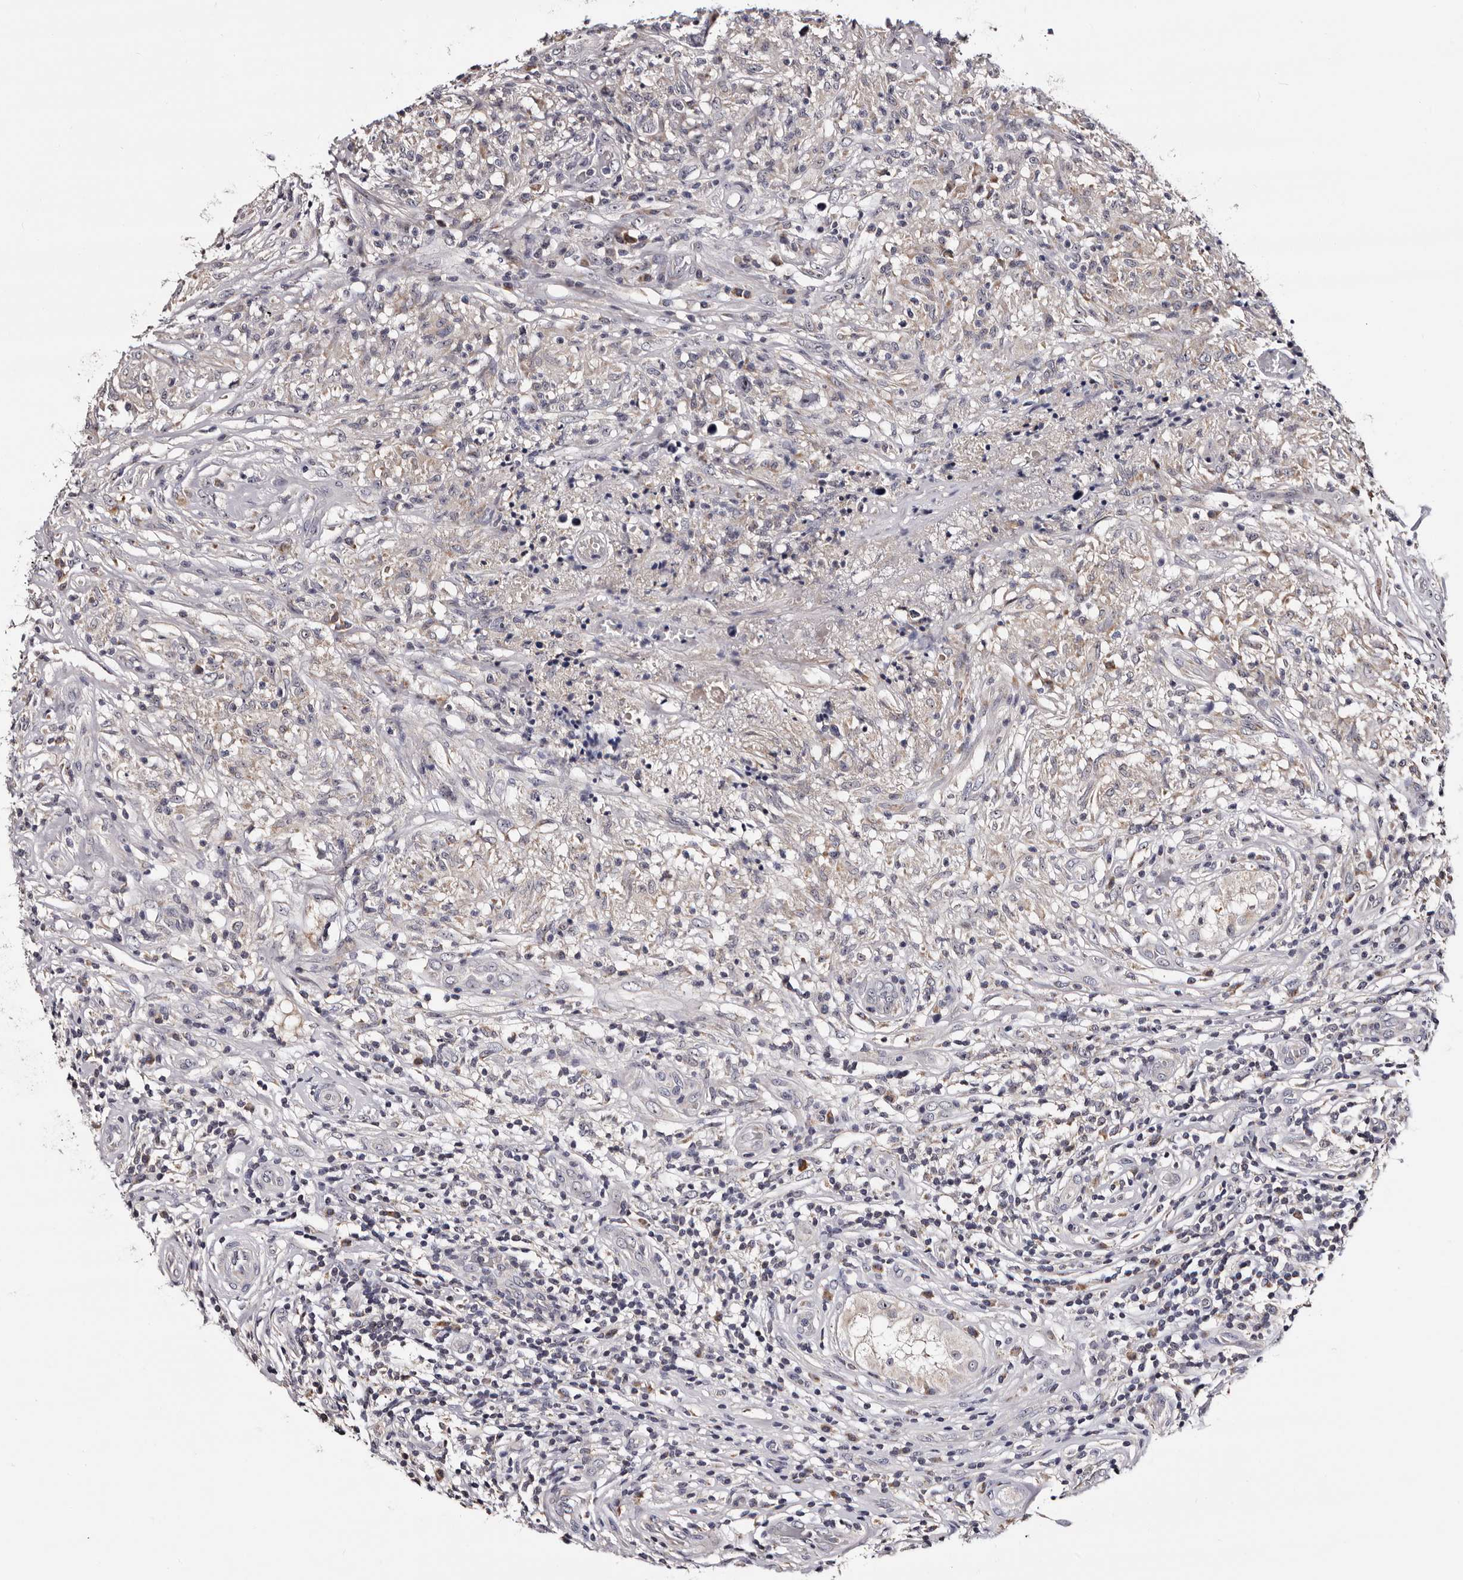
{"staining": {"intensity": "negative", "quantity": "none", "location": "none"}, "tissue": "testis cancer", "cell_type": "Tumor cells", "image_type": "cancer", "snomed": [{"axis": "morphology", "description": "Seminoma, NOS"}, {"axis": "topography", "description": "Testis"}], "caption": "Tumor cells are negative for brown protein staining in testis cancer. (DAB immunohistochemistry (IHC) with hematoxylin counter stain).", "gene": "TAF4B", "patient": {"sex": "male", "age": 49}}